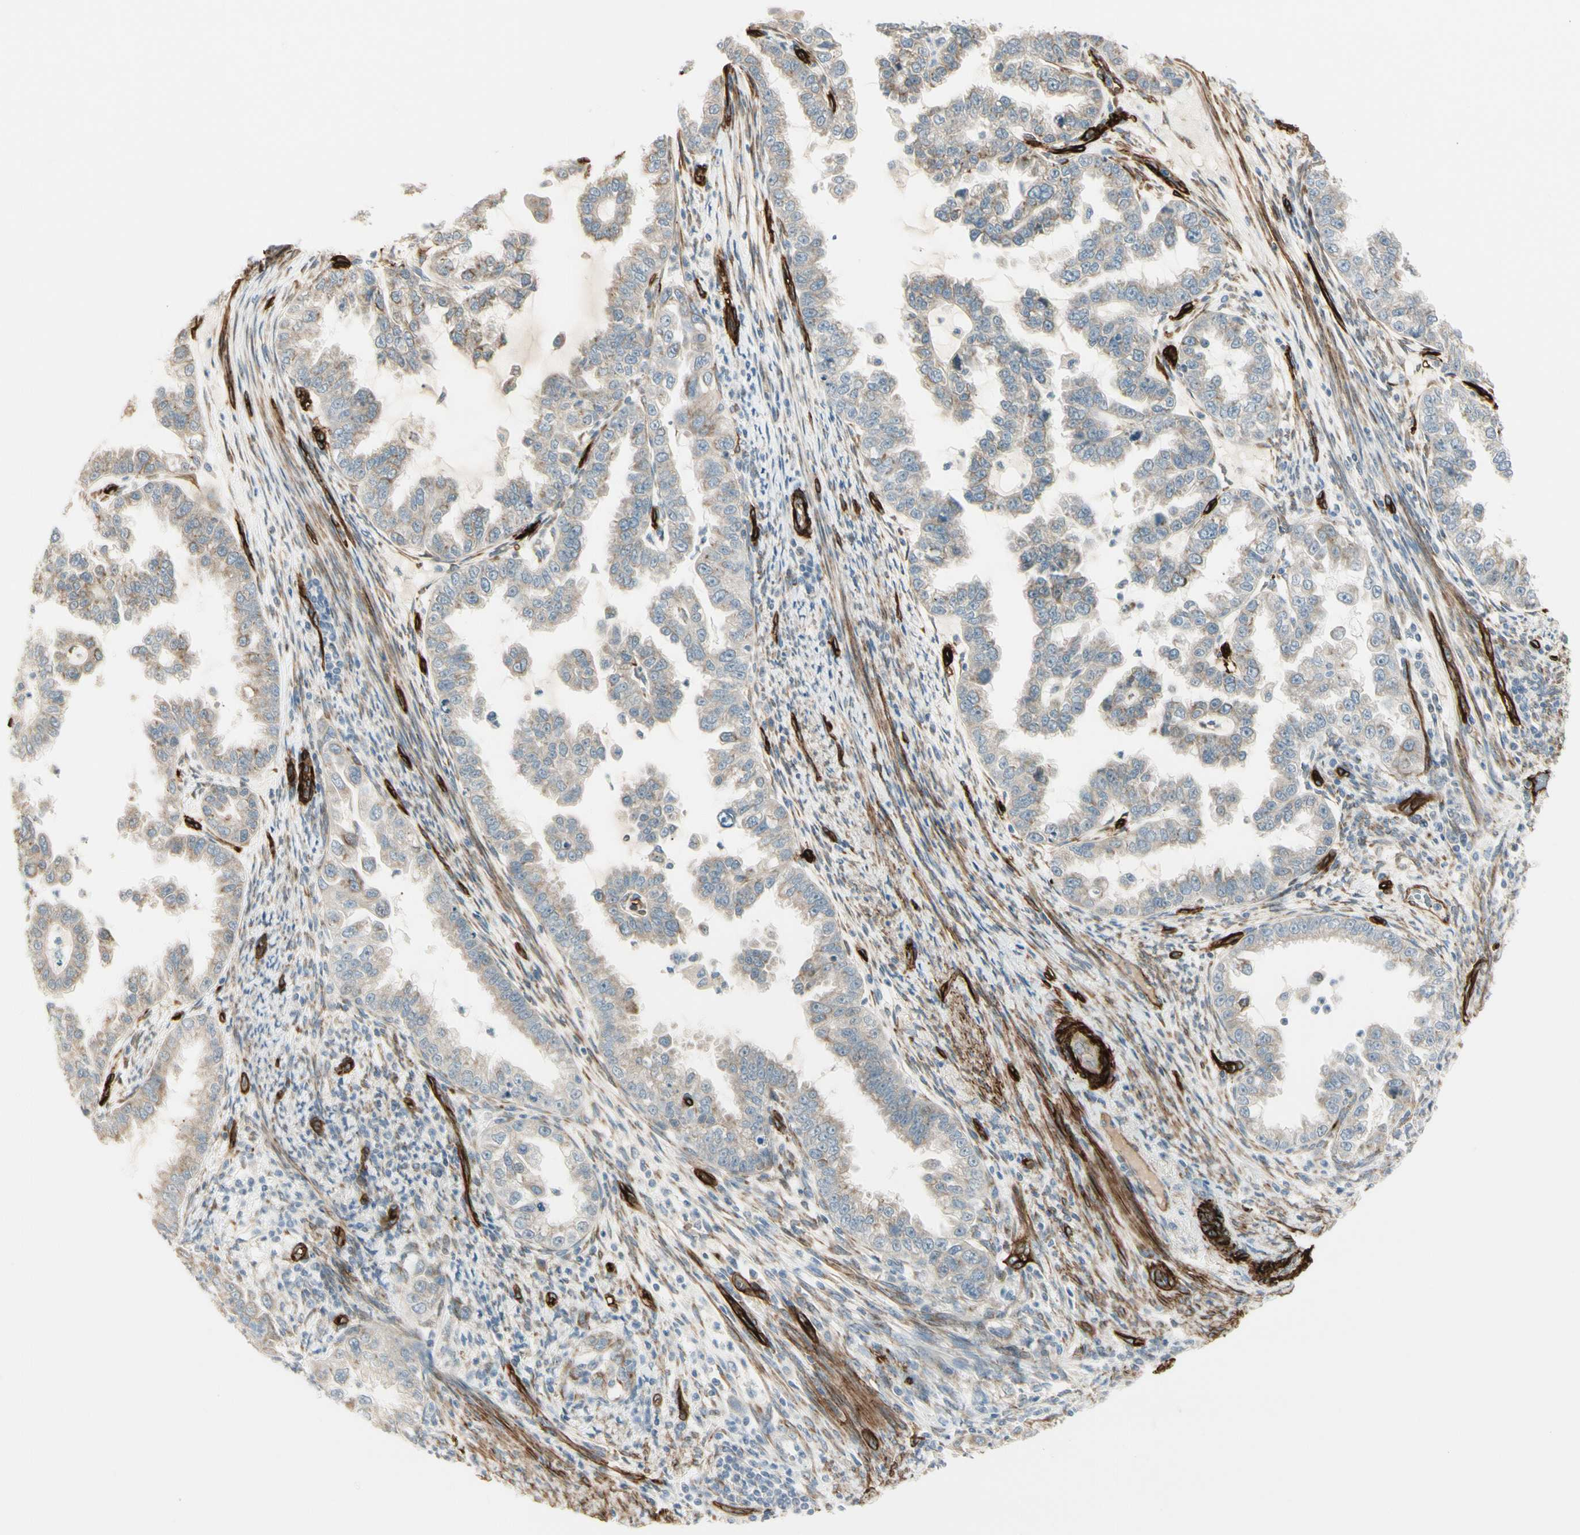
{"staining": {"intensity": "weak", "quantity": "25%-75%", "location": "cytoplasmic/membranous"}, "tissue": "endometrial cancer", "cell_type": "Tumor cells", "image_type": "cancer", "snomed": [{"axis": "morphology", "description": "Adenocarcinoma, NOS"}, {"axis": "topography", "description": "Endometrium"}], "caption": "Weak cytoplasmic/membranous protein positivity is identified in approximately 25%-75% of tumor cells in endometrial cancer (adenocarcinoma).", "gene": "MCAM", "patient": {"sex": "female", "age": 85}}